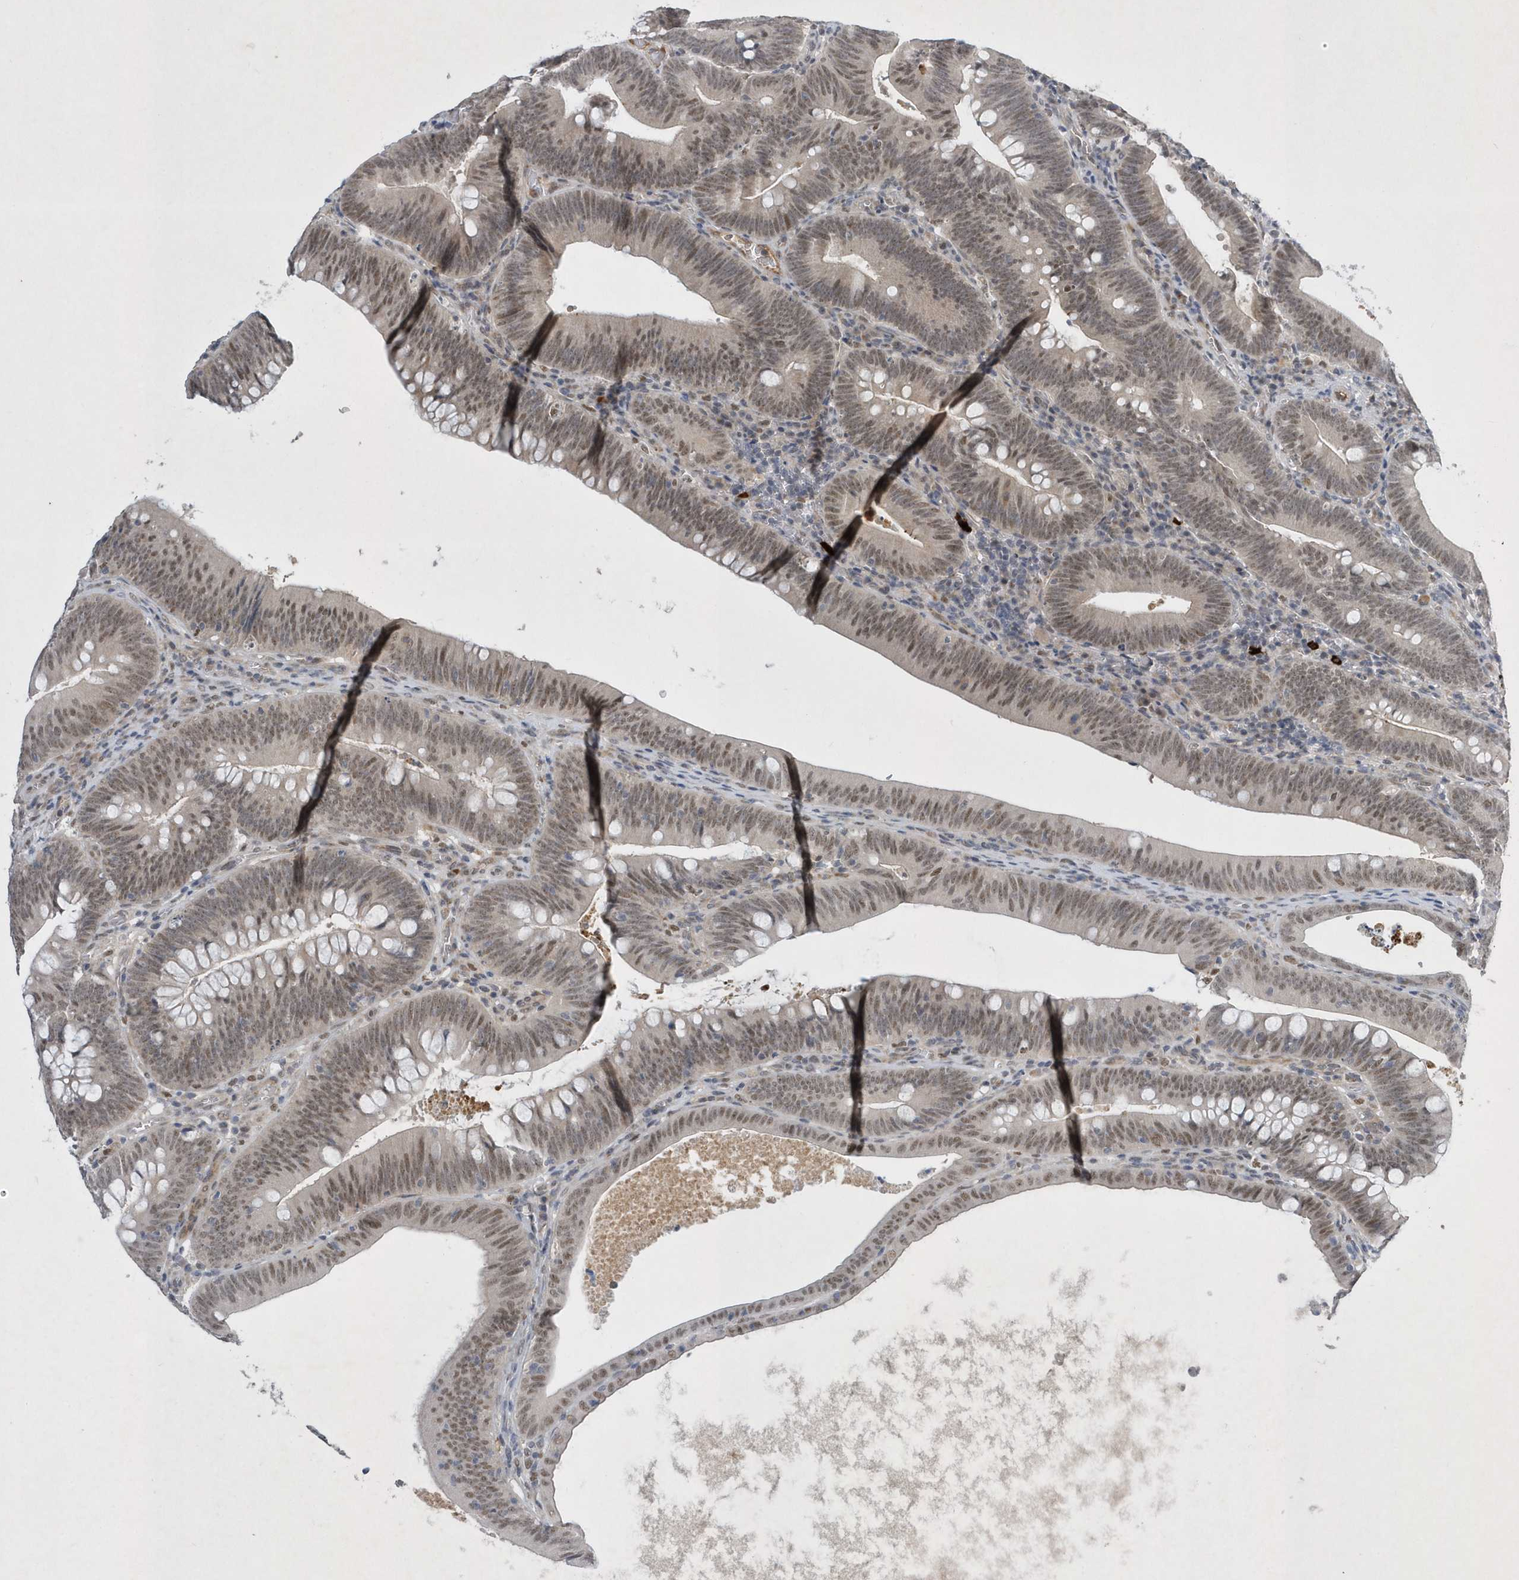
{"staining": {"intensity": "moderate", "quantity": ">75%", "location": "nuclear"}, "tissue": "colorectal cancer", "cell_type": "Tumor cells", "image_type": "cancer", "snomed": [{"axis": "morphology", "description": "Normal tissue, NOS"}, {"axis": "topography", "description": "Colon"}], "caption": "A brown stain labels moderate nuclear positivity of a protein in colorectal cancer tumor cells.", "gene": "FAM217A", "patient": {"sex": "female", "age": 82}}